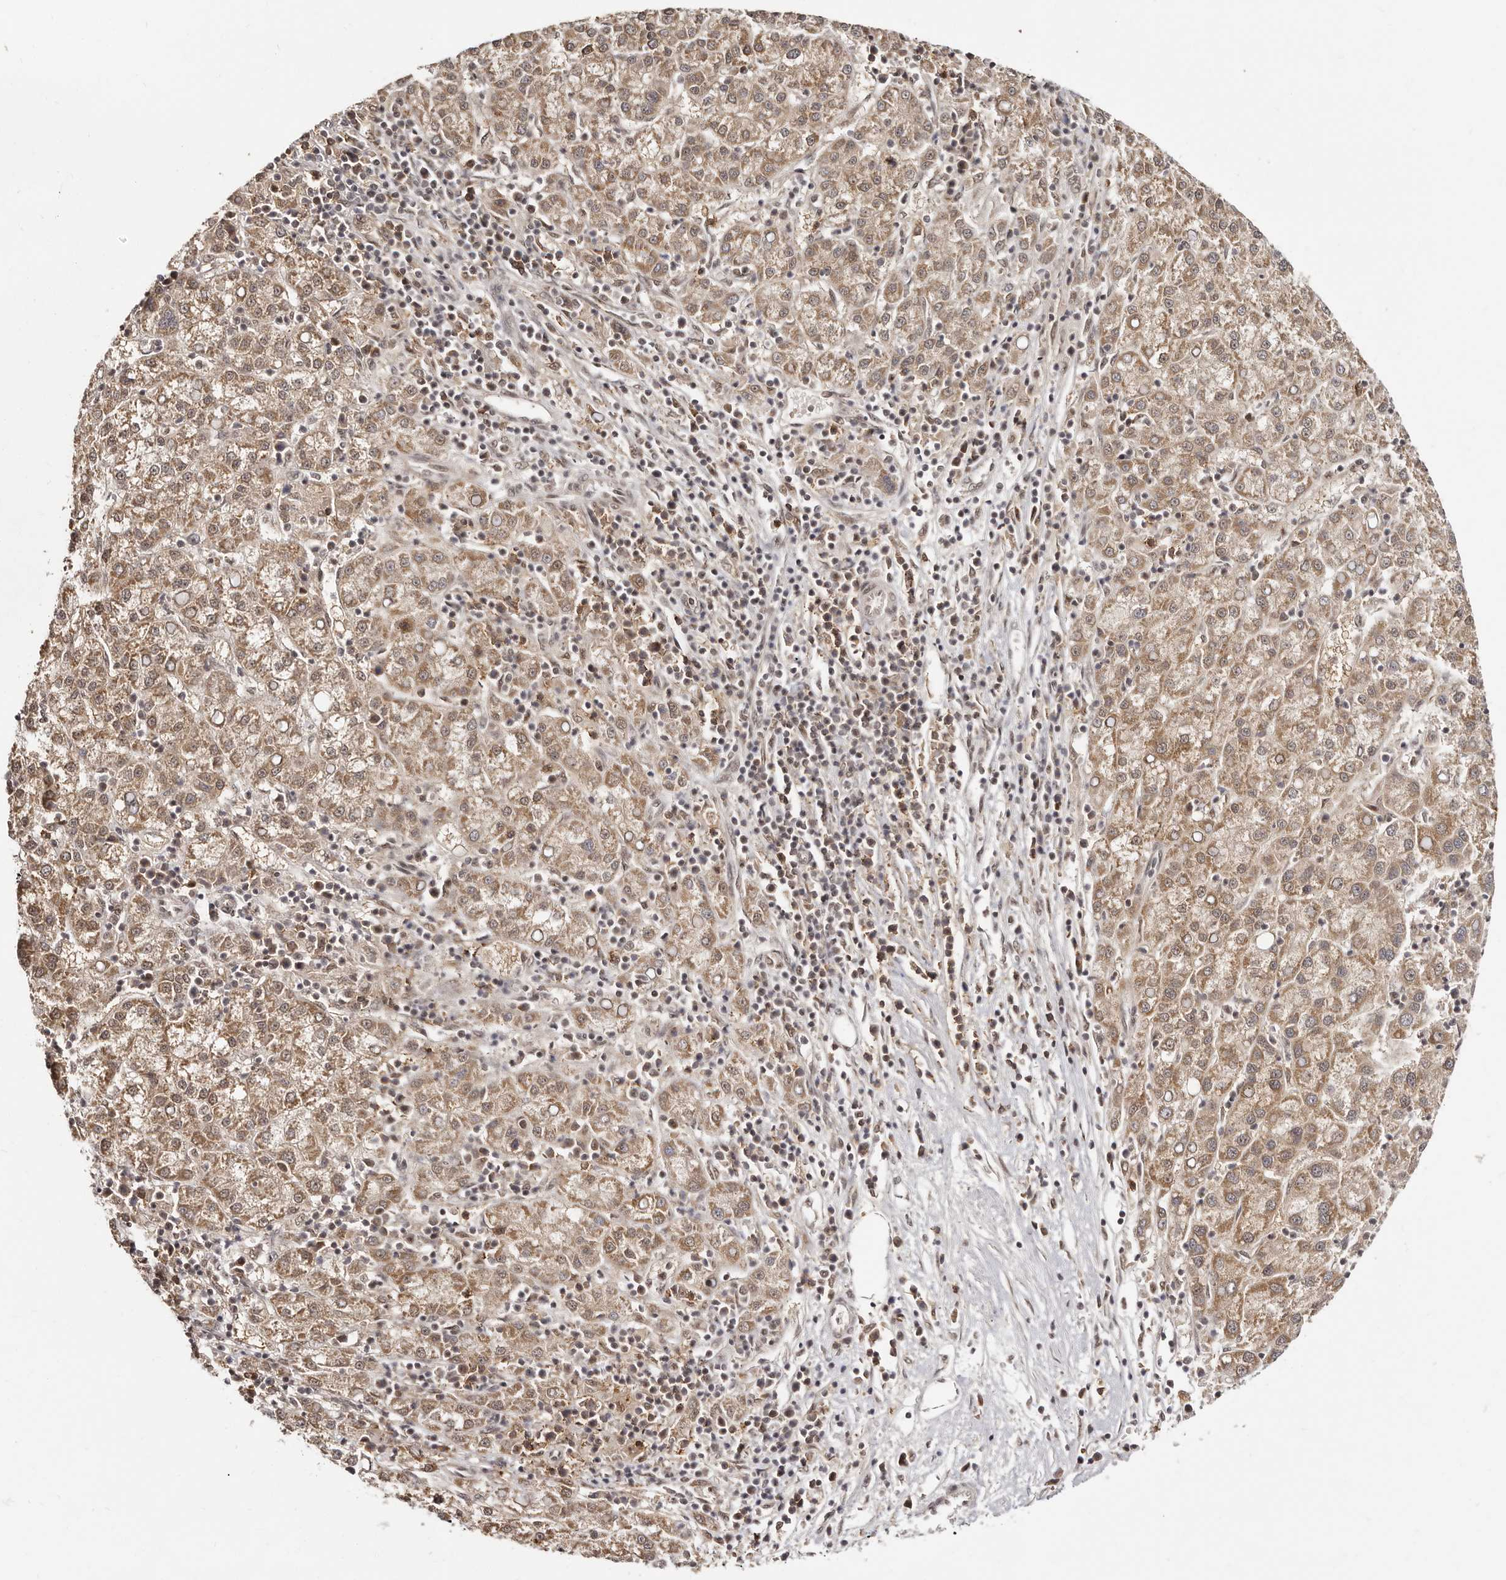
{"staining": {"intensity": "moderate", "quantity": ">75%", "location": "cytoplasmic/membranous"}, "tissue": "liver cancer", "cell_type": "Tumor cells", "image_type": "cancer", "snomed": [{"axis": "morphology", "description": "Carcinoma, Hepatocellular, NOS"}, {"axis": "topography", "description": "Liver"}], "caption": "Liver hepatocellular carcinoma stained for a protein (brown) reveals moderate cytoplasmic/membranous positive positivity in approximately >75% of tumor cells.", "gene": "MED8", "patient": {"sex": "female", "age": 58}}